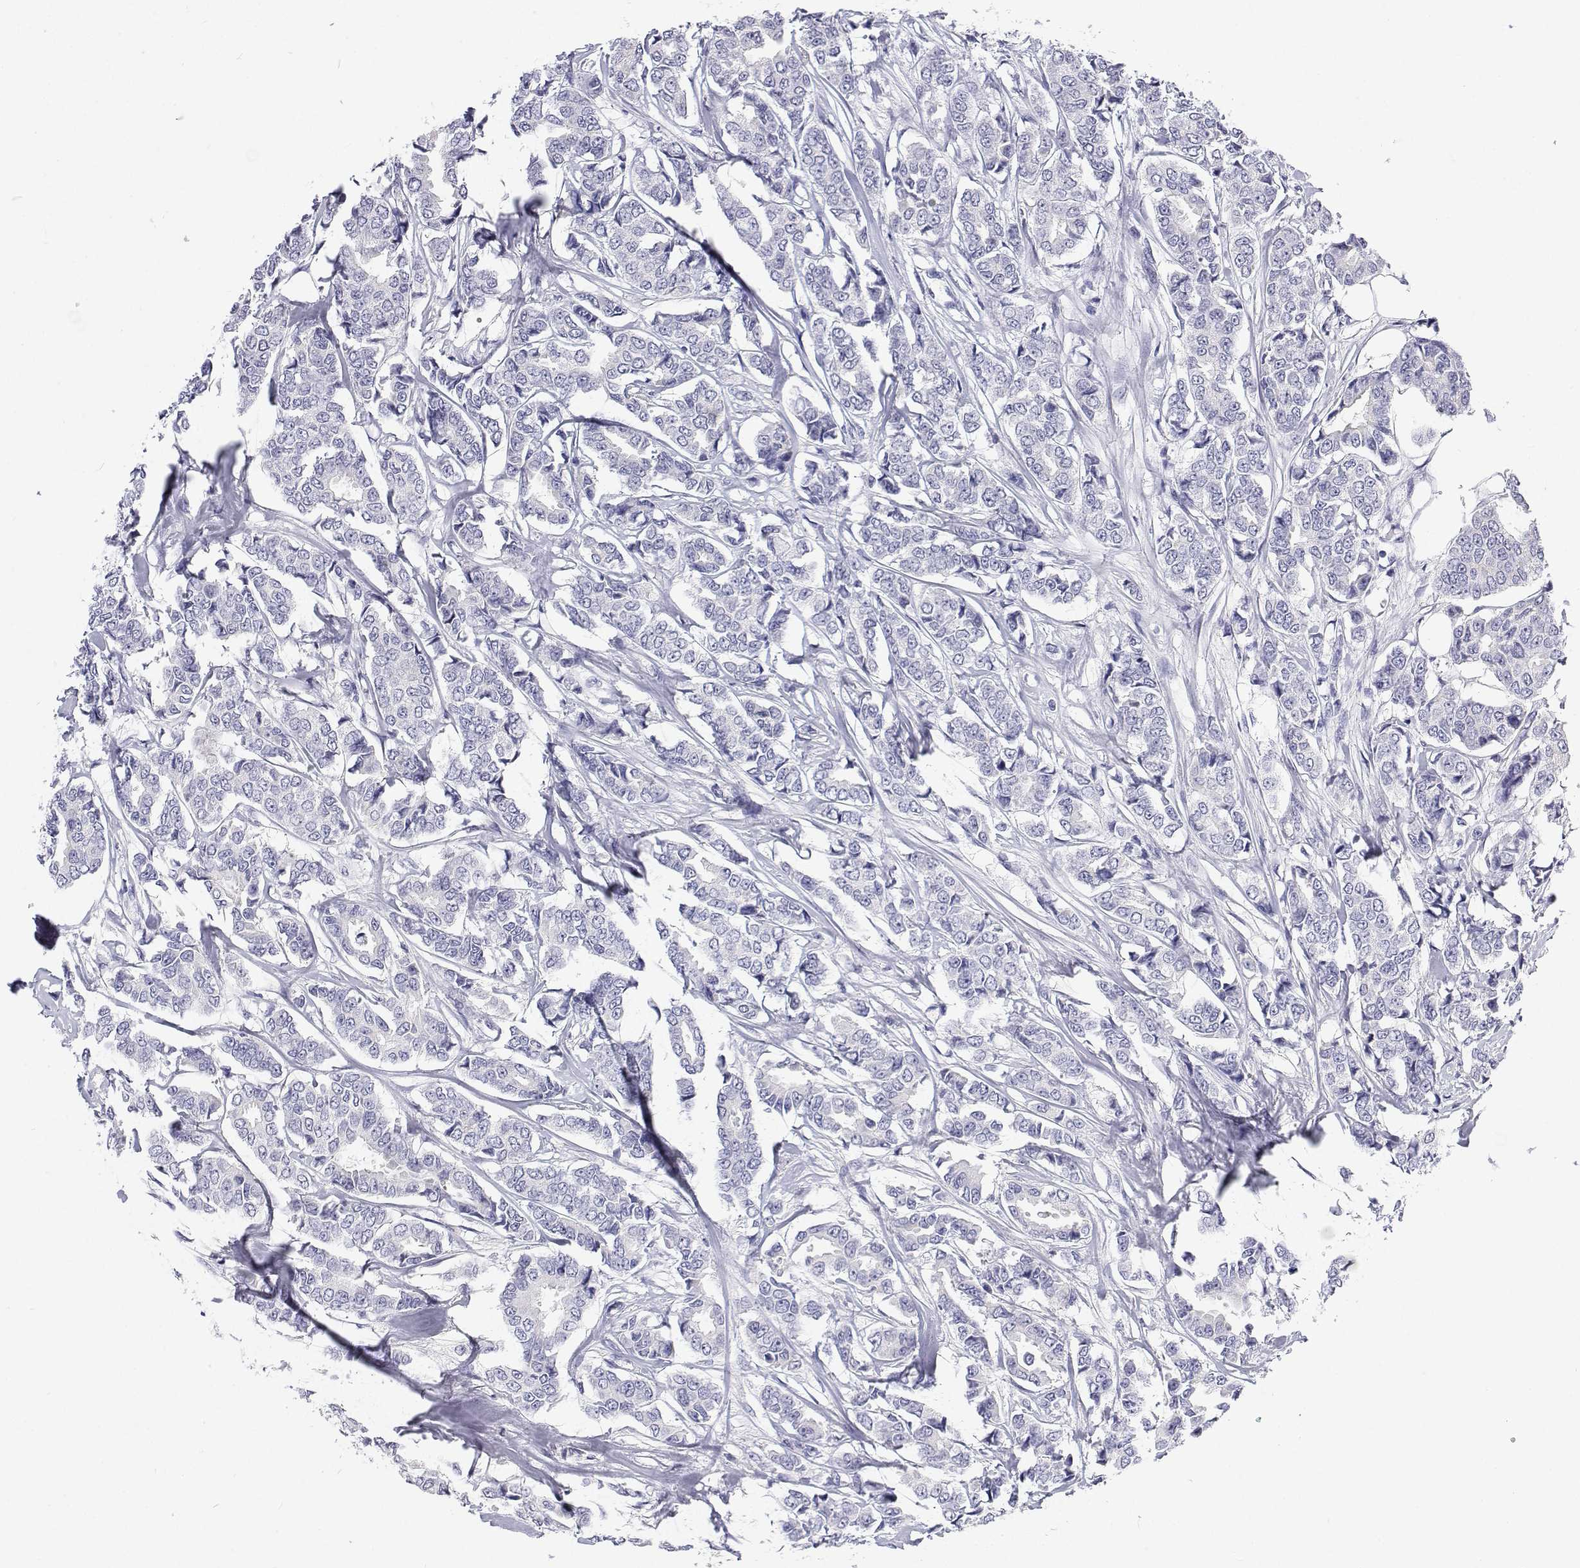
{"staining": {"intensity": "negative", "quantity": "none", "location": "none"}, "tissue": "breast cancer", "cell_type": "Tumor cells", "image_type": "cancer", "snomed": [{"axis": "morphology", "description": "Duct carcinoma"}, {"axis": "topography", "description": "Breast"}], "caption": "Breast invasive ductal carcinoma stained for a protein using immunohistochemistry (IHC) shows no positivity tumor cells.", "gene": "NCR2", "patient": {"sex": "female", "age": 94}}